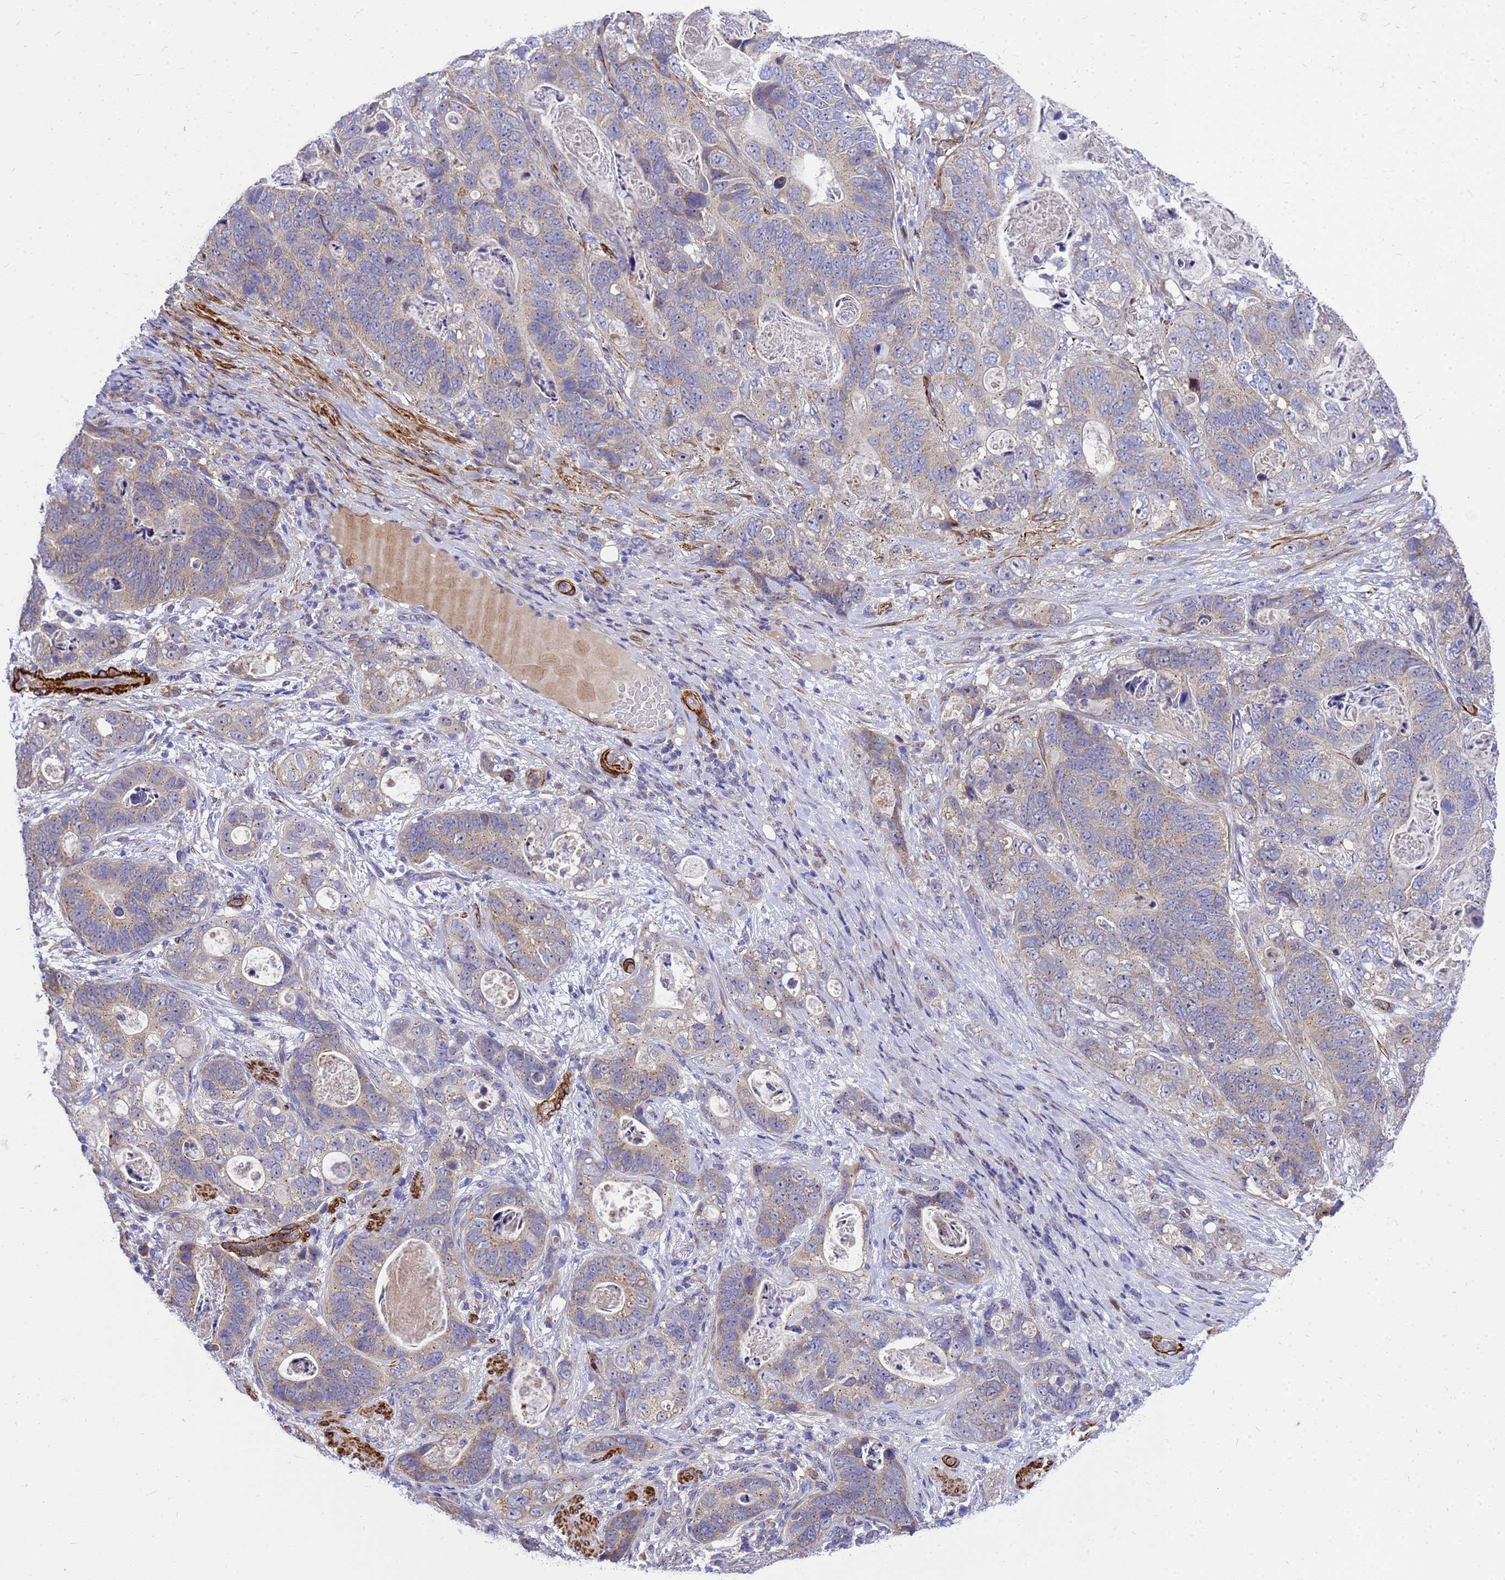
{"staining": {"intensity": "weak", "quantity": "25%-75%", "location": "cytoplasmic/membranous"}, "tissue": "stomach cancer", "cell_type": "Tumor cells", "image_type": "cancer", "snomed": [{"axis": "morphology", "description": "Normal tissue, NOS"}, {"axis": "morphology", "description": "Adenocarcinoma, NOS"}, {"axis": "topography", "description": "Stomach"}], "caption": "Immunohistochemical staining of stomach adenocarcinoma displays low levels of weak cytoplasmic/membranous protein staining in approximately 25%-75% of tumor cells. (DAB IHC, brown staining for protein, blue staining for nuclei).", "gene": "POP7", "patient": {"sex": "female", "age": 89}}